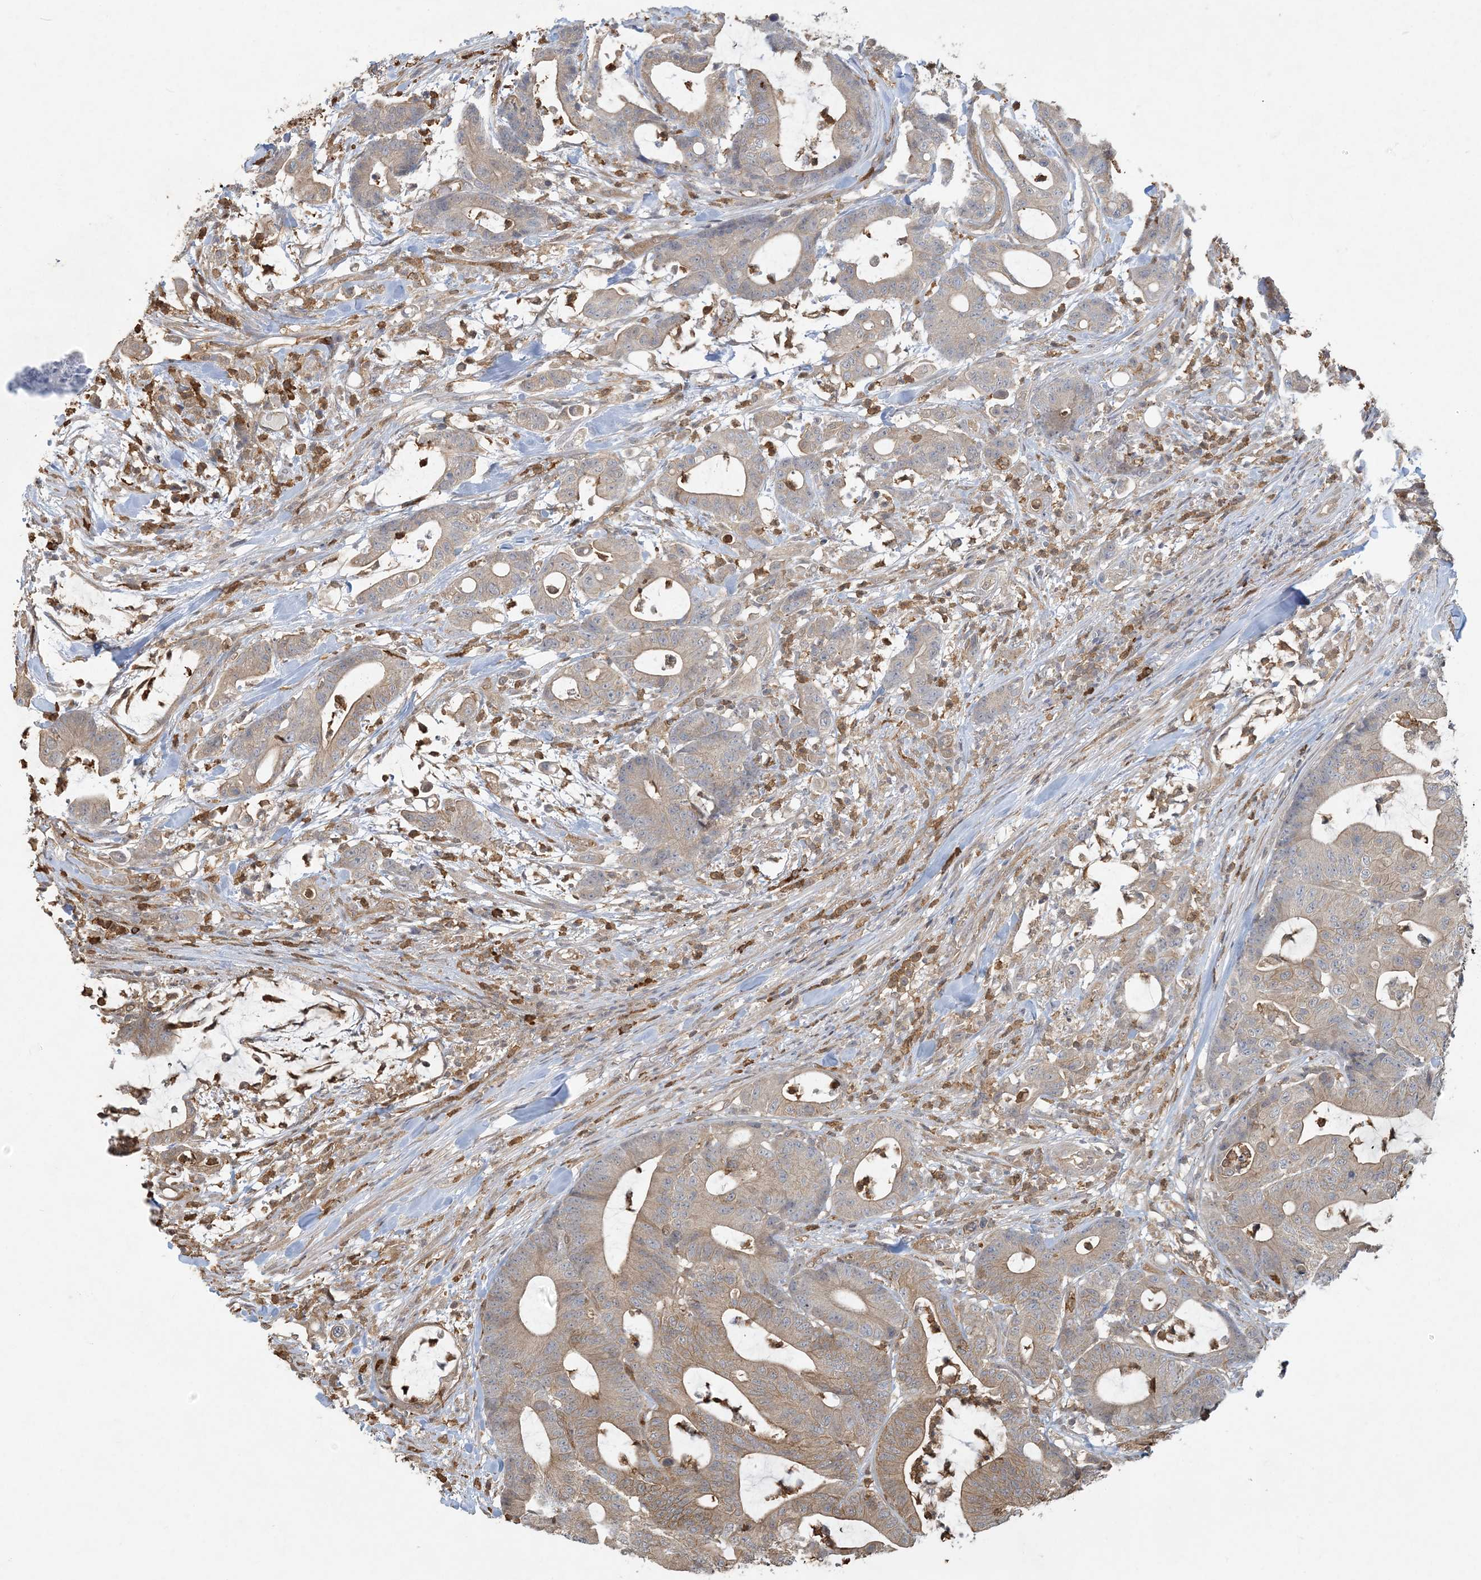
{"staining": {"intensity": "weak", "quantity": ">75%", "location": "cytoplasmic/membranous"}, "tissue": "colorectal cancer", "cell_type": "Tumor cells", "image_type": "cancer", "snomed": [{"axis": "morphology", "description": "Adenocarcinoma, NOS"}, {"axis": "topography", "description": "Colon"}], "caption": "Weak cytoplasmic/membranous protein positivity is present in about >75% of tumor cells in colorectal cancer.", "gene": "TMSB4X", "patient": {"sex": "female", "age": 84}}